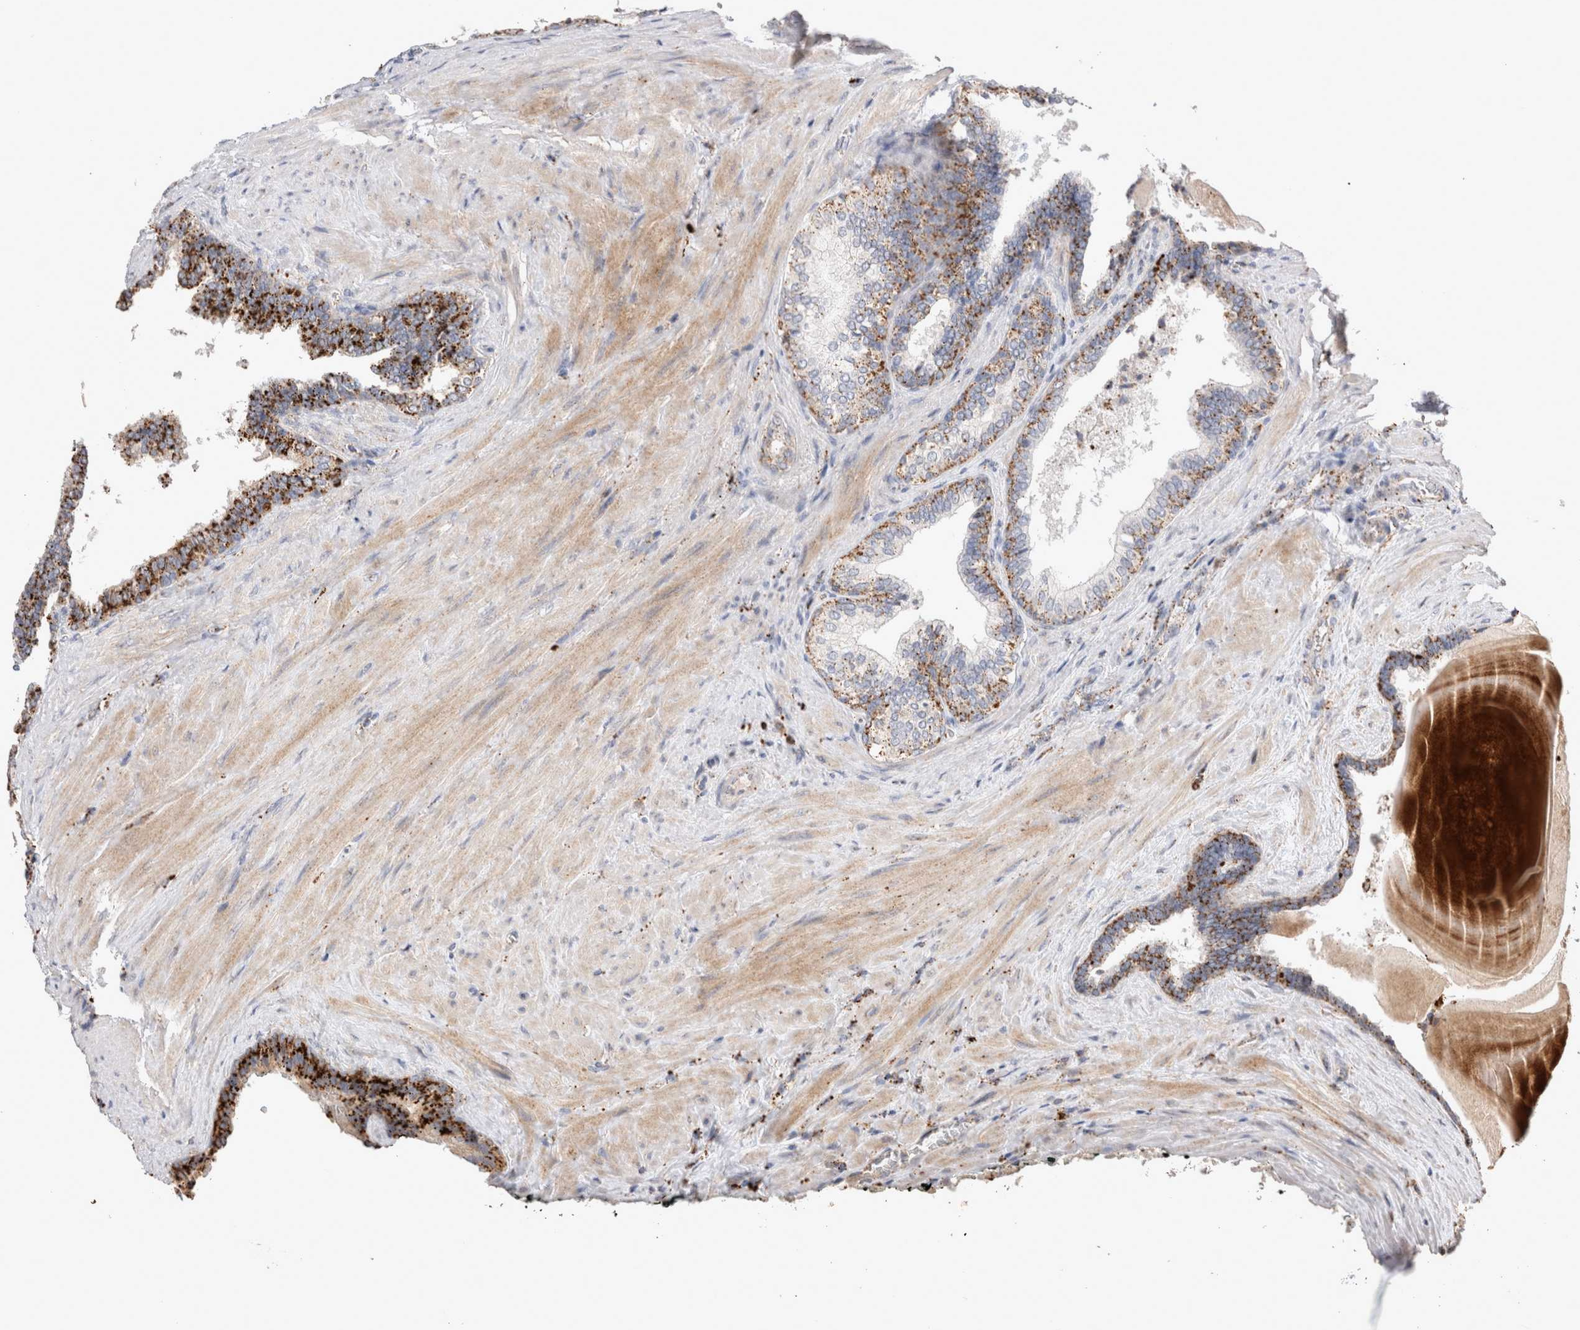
{"staining": {"intensity": "moderate", "quantity": ">75%", "location": "cytoplasmic/membranous"}, "tissue": "prostate cancer", "cell_type": "Tumor cells", "image_type": "cancer", "snomed": [{"axis": "morphology", "description": "Adenocarcinoma, Low grade"}, {"axis": "topography", "description": "Prostate"}], "caption": "Immunohistochemical staining of human low-grade adenocarcinoma (prostate) displays moderate cytoplasmic/membranous protein staining in approximately >75% of tumor cells.", "gene": "CTSA", "patient": {"sex": "male", "age": 60}}